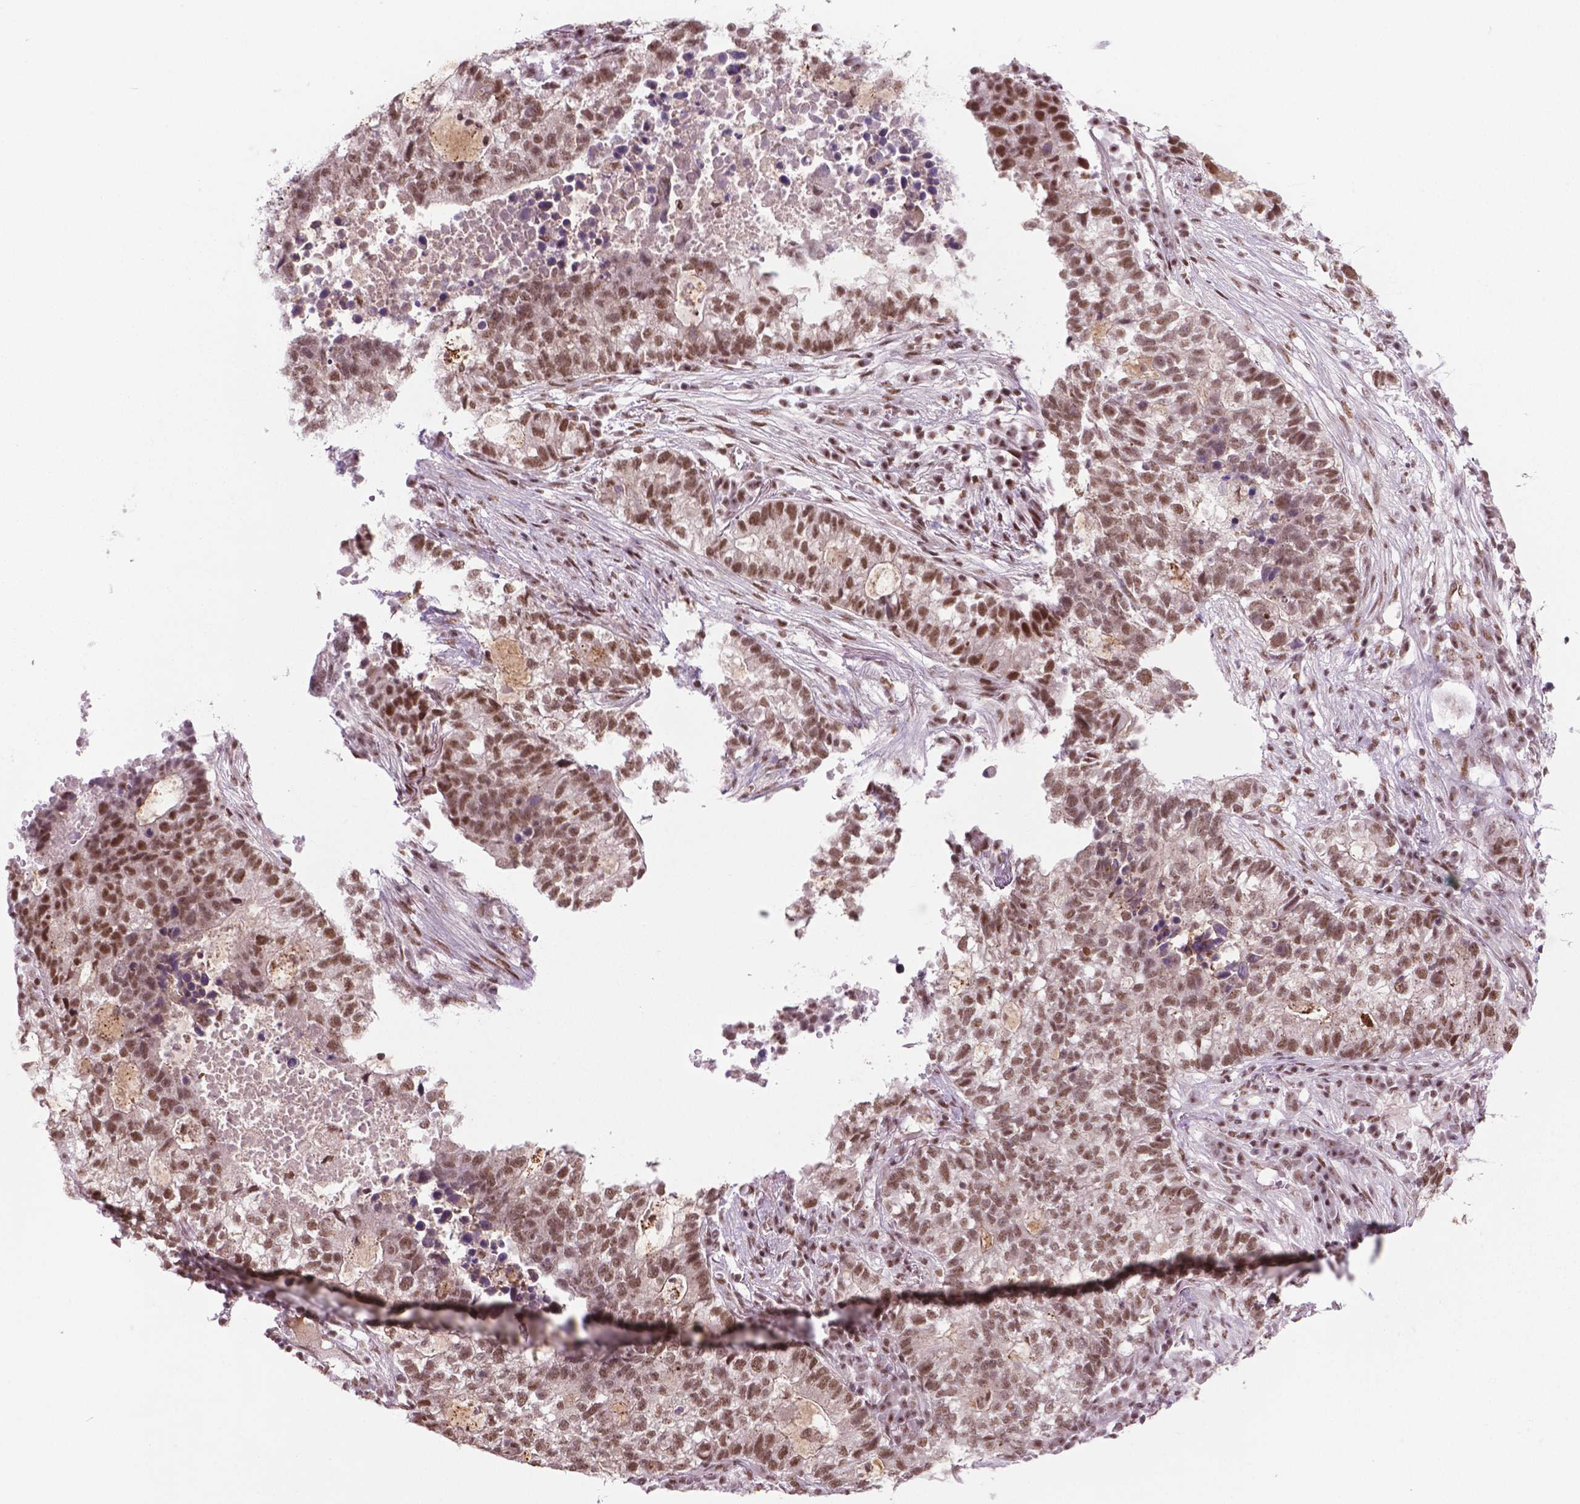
{"staining": {"intensity": "moderate", "quantity": "25%-75%", "location": "nuclear"}, "tissue": "lung cancer", "cell_type": "Tumor cells", "image_type": "cancer", "snomed": [{"axis": "morphology", "description": "Adenocarcinoma, NOS"}, {"axis": "topography", "description": "Lung"}], "caption": "Protein staining of lung cancer tissue displays moderate nuclear positivity in about 25%-75% of tumor cells. (Stains: DAB in brown, nuclei in blue, Microscopy: brightfield microscopy at high magnification).", "gene": "PHAX", "patient": {"sex": "male", "age": 57}}